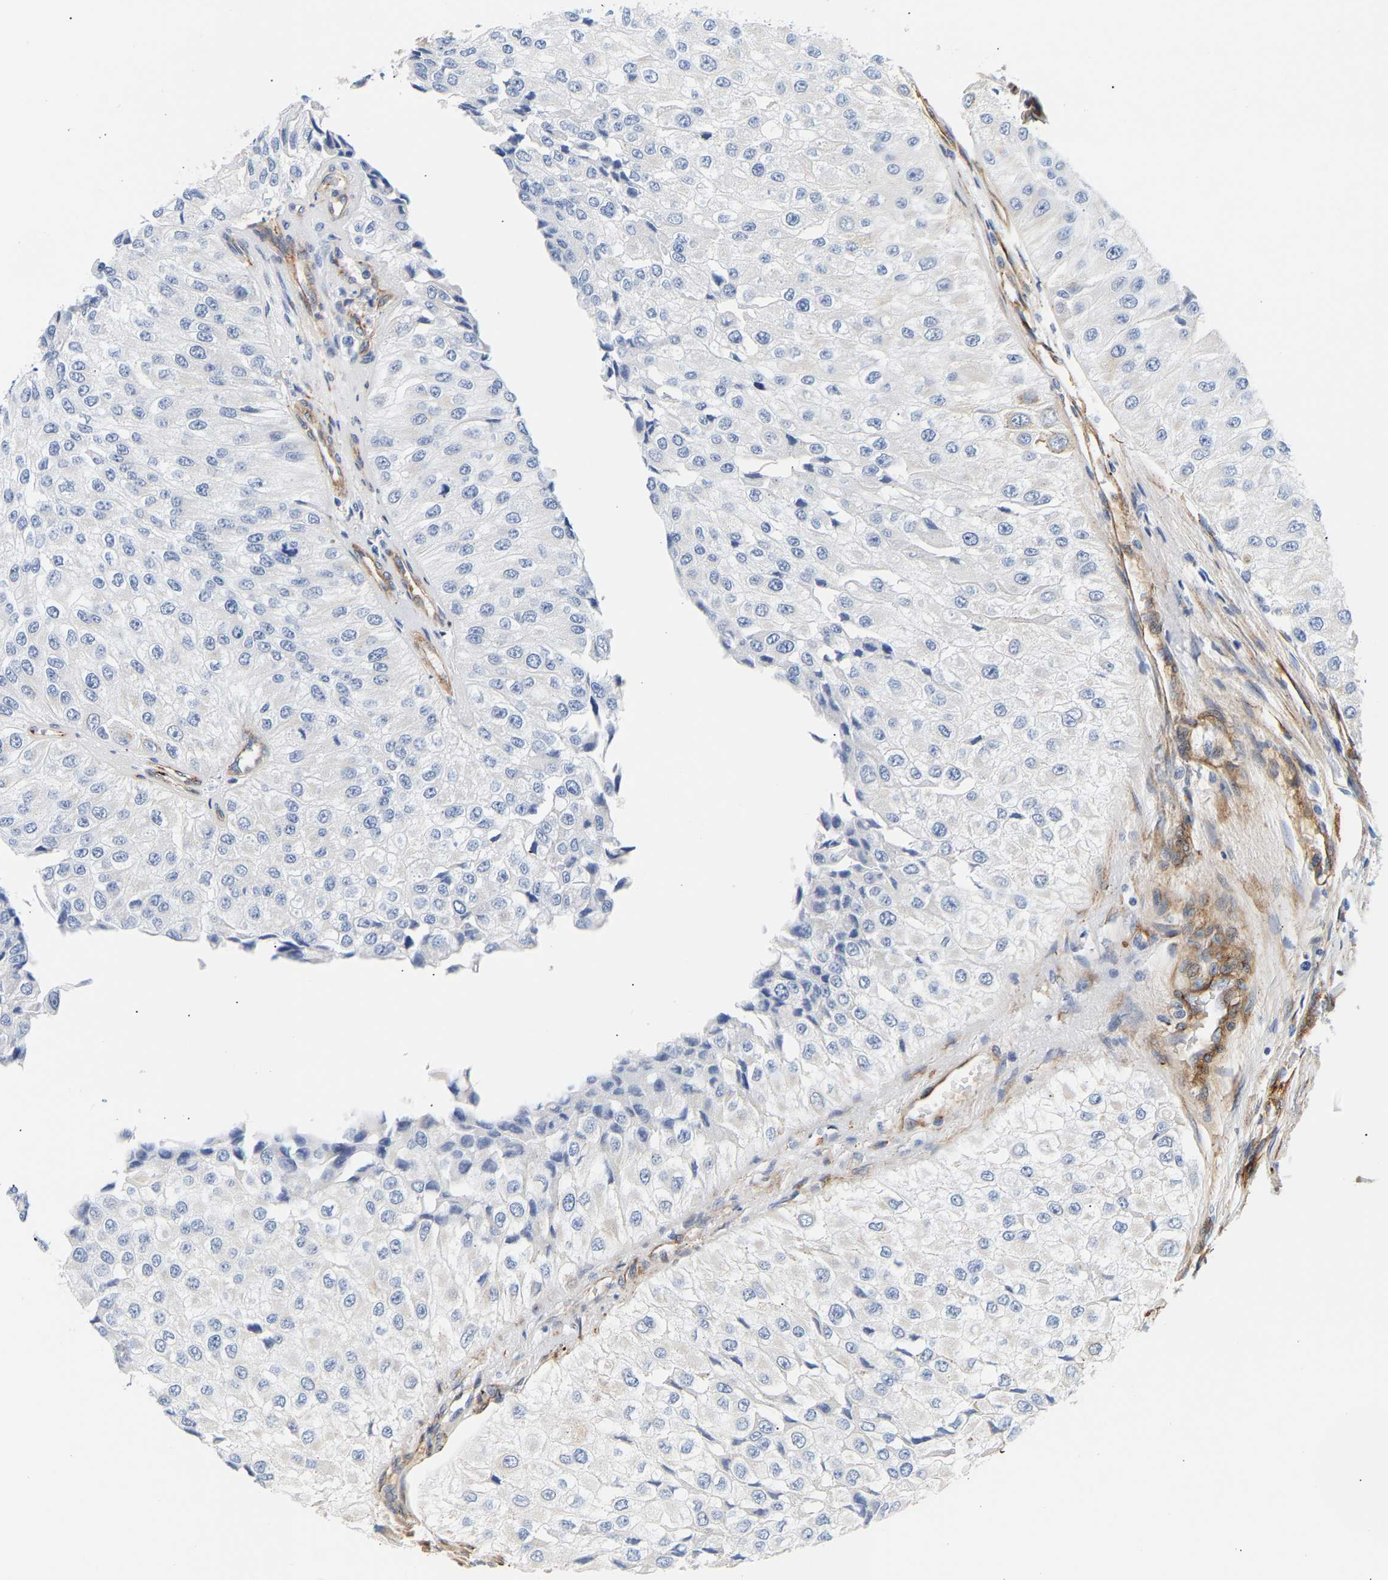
{"staining": {"intensity": "negative", "quantity": "none", "location": "none"}, "tissue": "urothelial cancer", "cell_type": "Tumor cells", "image_type": "cancer", "snomed": [{"axis": "morphology", "description": "Urothelial carcinoma, High grade"}, {"axis": "topography", "description": "Kidney"}, {"axis": "topography", "description": "Urinary bladder"}], "caption": "High magnification brightfield microscopy of high-grade urothelial carcinoma stained with DAB (3,3'-diaminobenzidine) (brown) and counterstained with hematoxylin (blue): tumor cells show no significant expression.", "gene": "IGFBP7", "patient": {"sex": "male", "age": 77}}